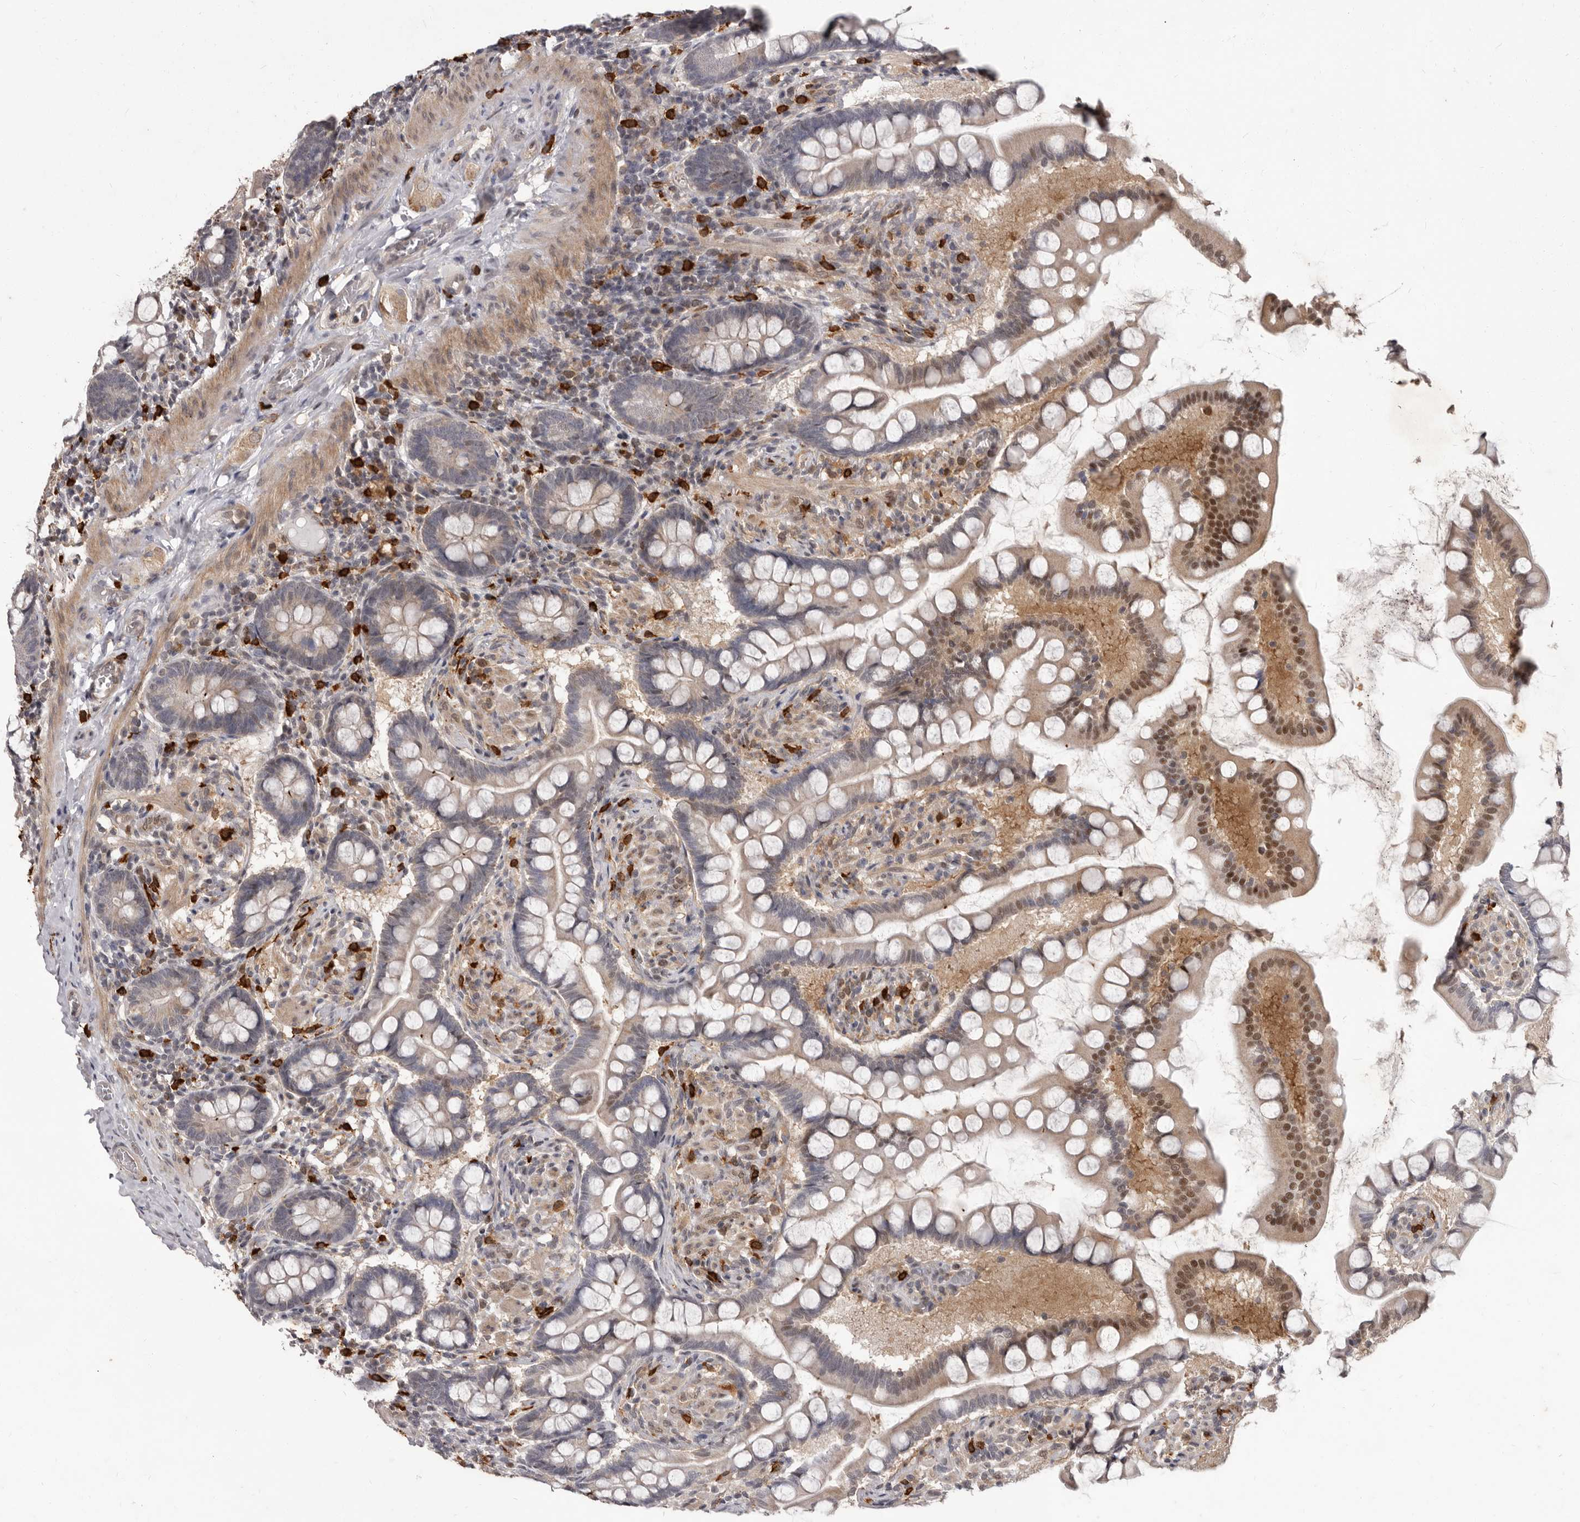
{"staining": {"intensity": "moderate", "quantity": "25%-75%", "location": "cytoplasmic/membranous,nuclear"}, "tissue": "small intestine", "cell_type": "Glandular cells", "image_type": "normal", "snomed": [{"axis": "morphology", "description": "Normal tissue, NOS"}, {"axis": "topography", "description": "Small intestine"}], "caption": "The micrograph exhibits a brown stain indicating the presence of a protein in the cytoplasmic/membranous,nuclear of glandular cells in small intestine.", "gene": "ACLY", "patient": {"sex": "male", "age": 41}}